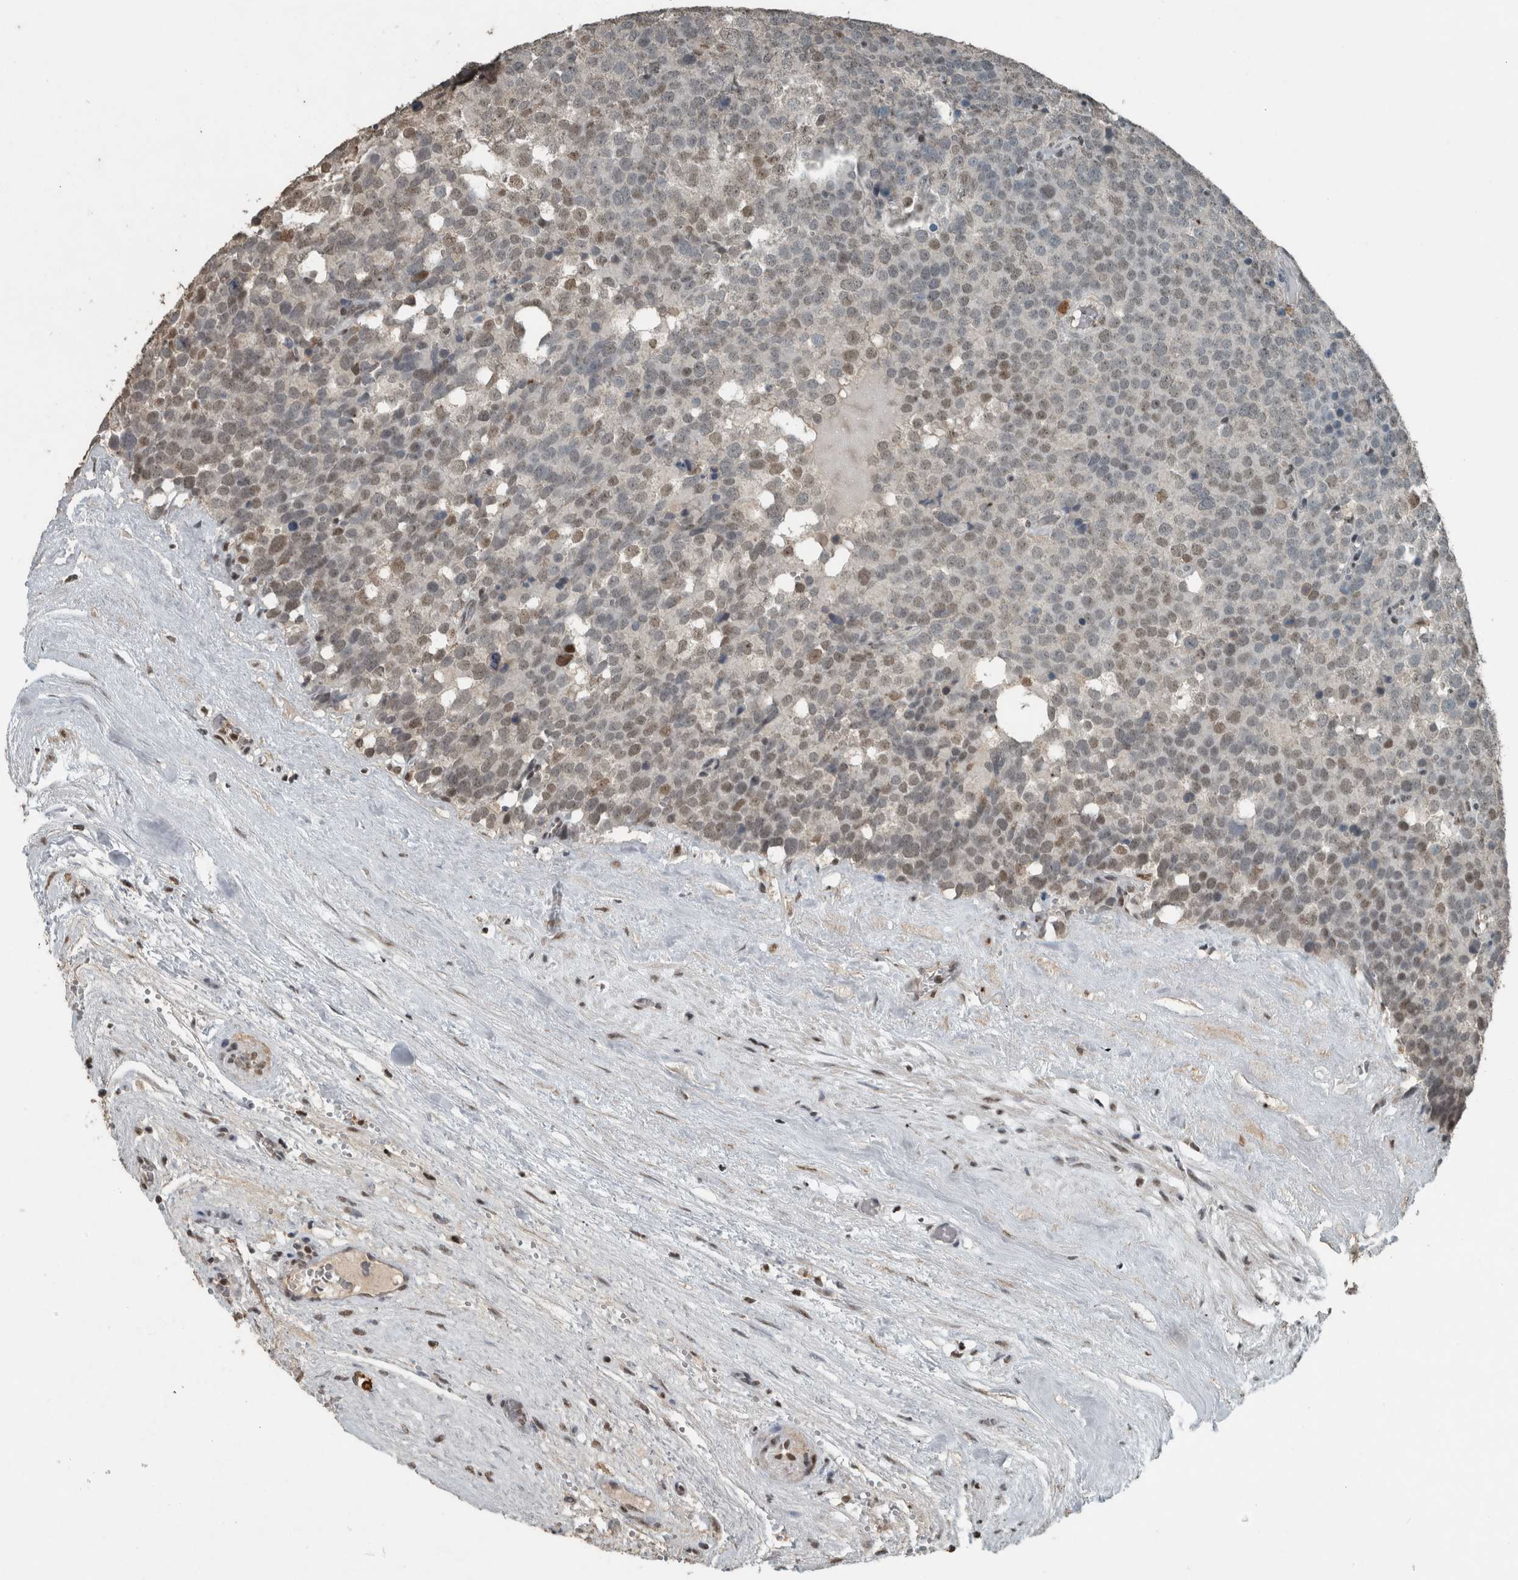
{"staining": {"intensity": "weak", "quantity": "25%-75%", "location": "nuclear"}, "tissue": "testis cancer", "cell_type": "Tumor cells", "image_type": "cancer", "snomed": [{"axis": "morphology", "description": "Seminoma, NOS"}, {"axis": "topography", "description": "Testis"}], "caption": "Immunohistochemical staining of testis seminoma reveals low levels of weak nuclear protein positivity in about 25%-75% of tumor cells. (Brightfield microscopy of DAB IHC at high magnification).", "gene": "ZNF24", "patient": {"sex": "male", "age": 71}}